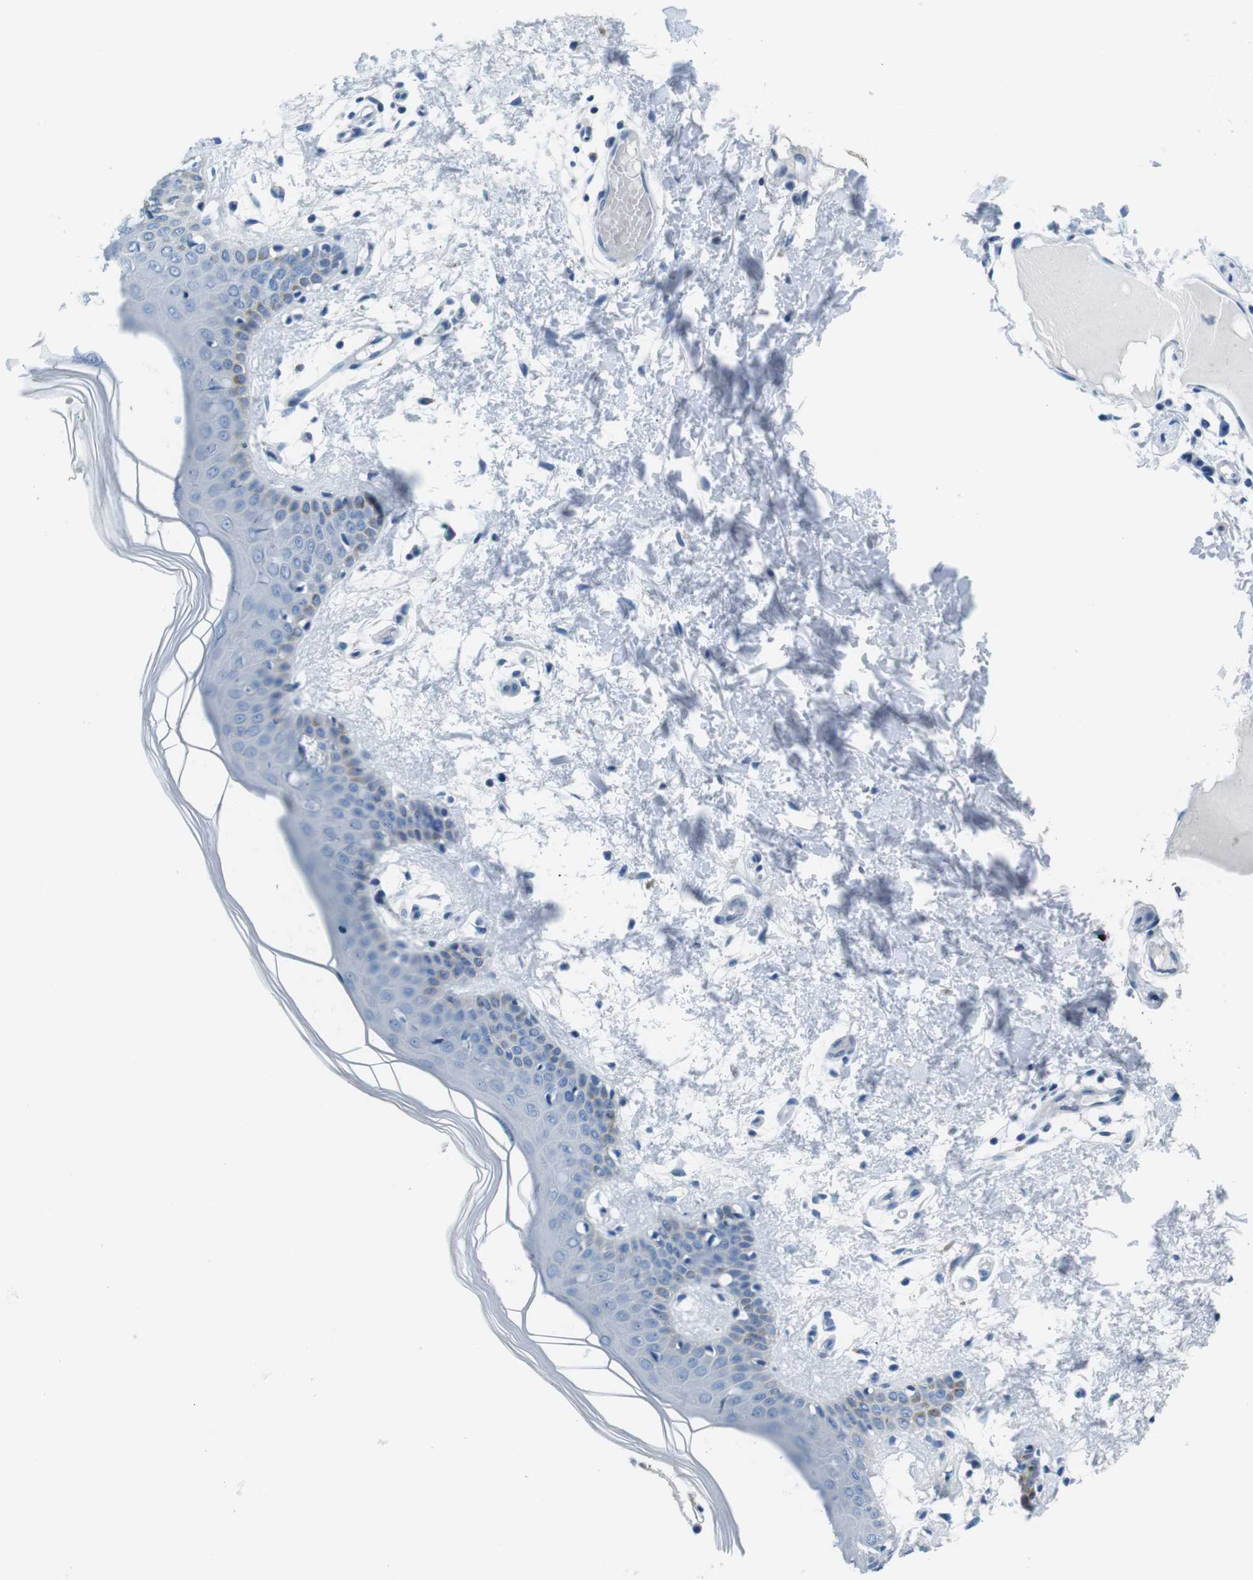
{"staining": {"intensity": "negative", "quantity": "none", "location": "none"}, "tissue": "skin", "cell_type": "Fibroblasts", "image_type": "normal", "snomed": [{"axis": "morphology", "description": "Normal tissue, NOS"}, {"axis": "topography", "description": "Skin"}], "caption": "High power microscopy photomicrograph of an immunohistochemistry micrograph of unremarkable skin, revealing no significant positivity in fibroblasts. (DAB (3,3'-diaminobenzidine) IHC with hematoxylin counter stain).", "gene": "MUC2", "patient": {"sex": "male", "age": 53}}